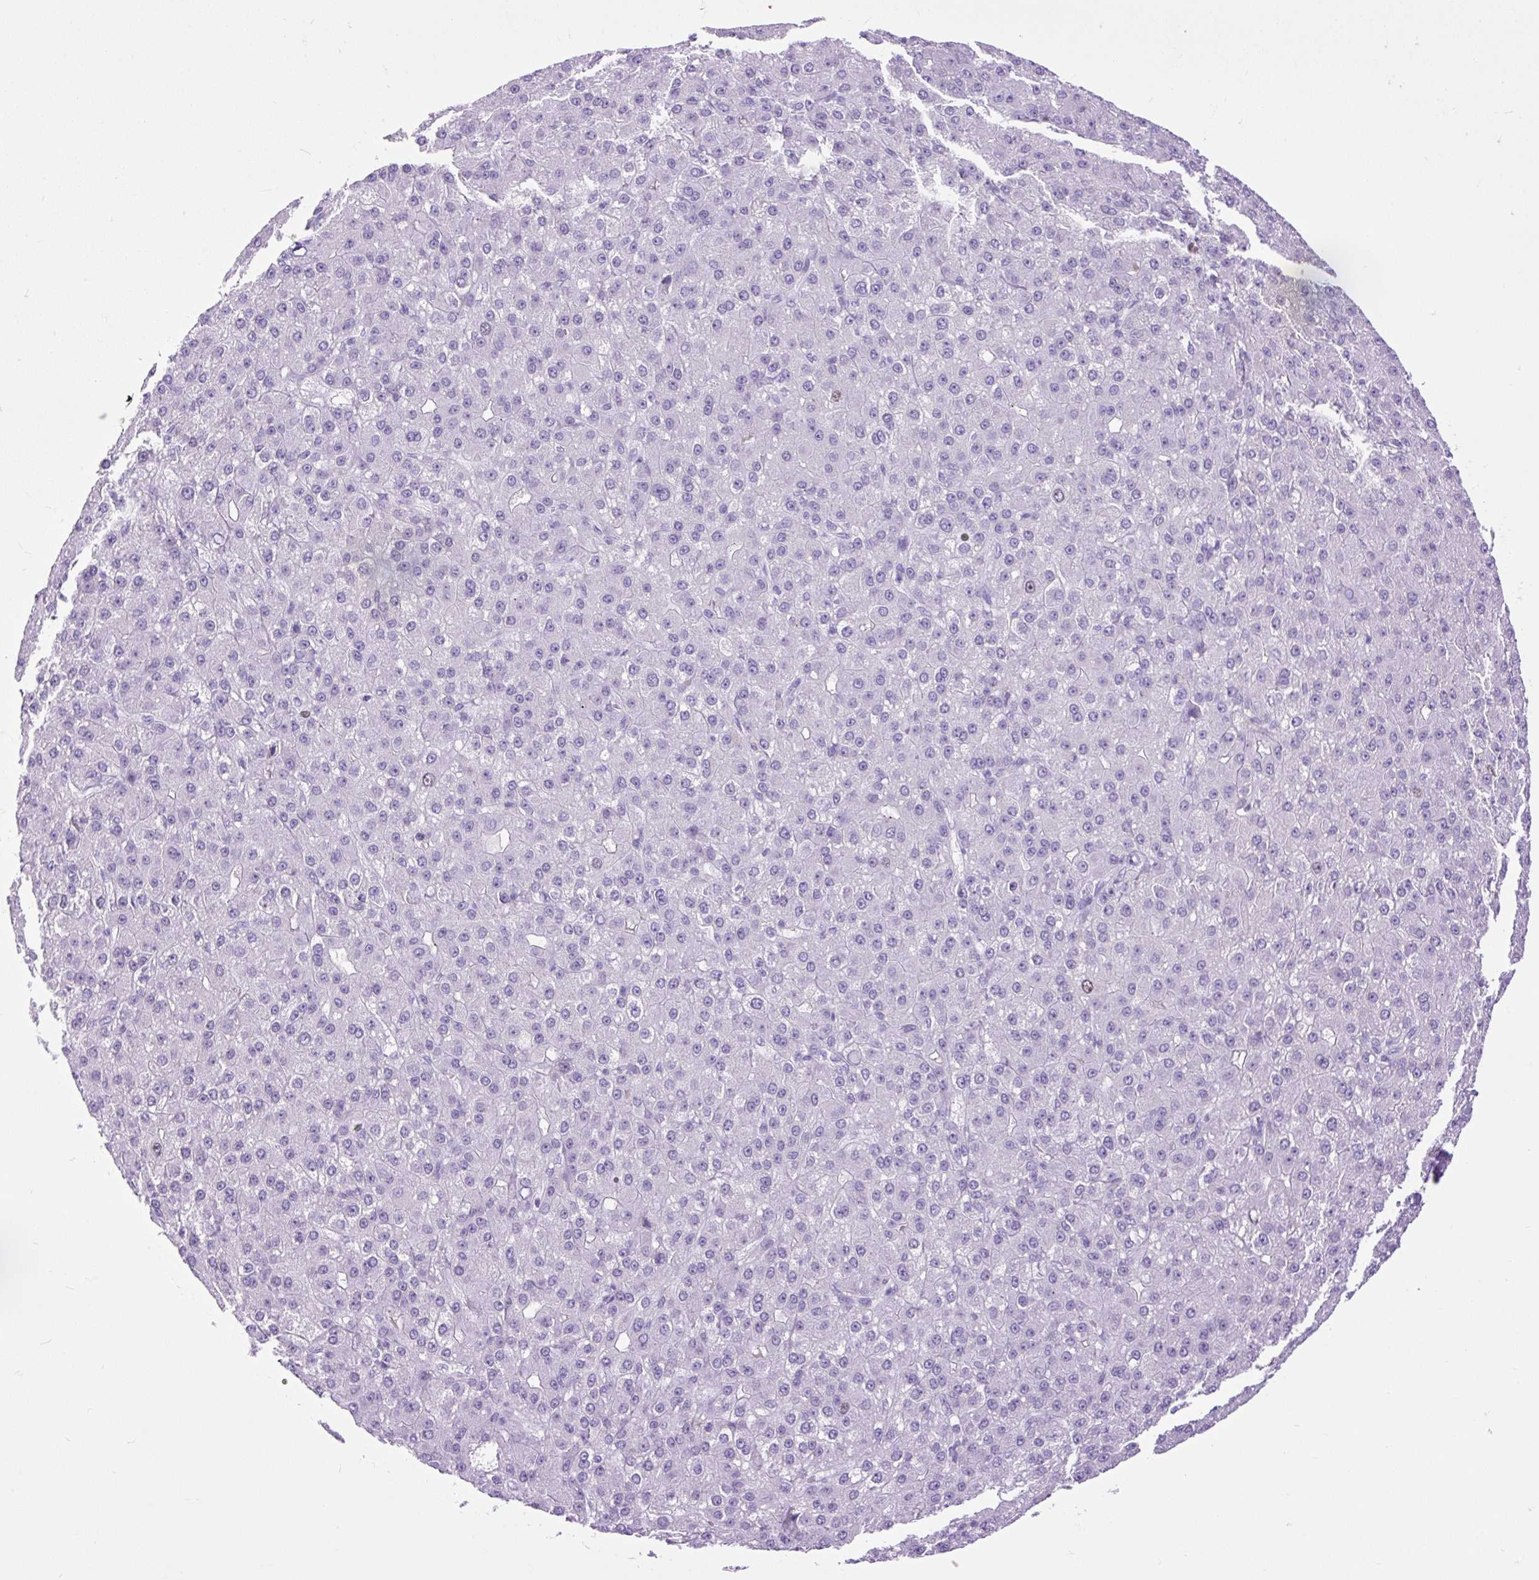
{"staining": {"intensity": "negative", "quantity": "none", "location": "none"}, "tissue": "liver cancer", "cell_type": "Tumor cells", "image_type": "cancer", "snomed": [{"axis": "morphology", "description": "Carcinoma, Hepatocellular, NOS"}, {"axis": "topography", "description": "Liver"}], "caption": "The micrograph displays no significant expression in tumor cells of liver cancer (hepatocellular carcinoma). (DAB immunohistochemistry (IHC), high magnification).", "gene": "RACGAP1", "patient": {"sex": "male", "age": 67}}